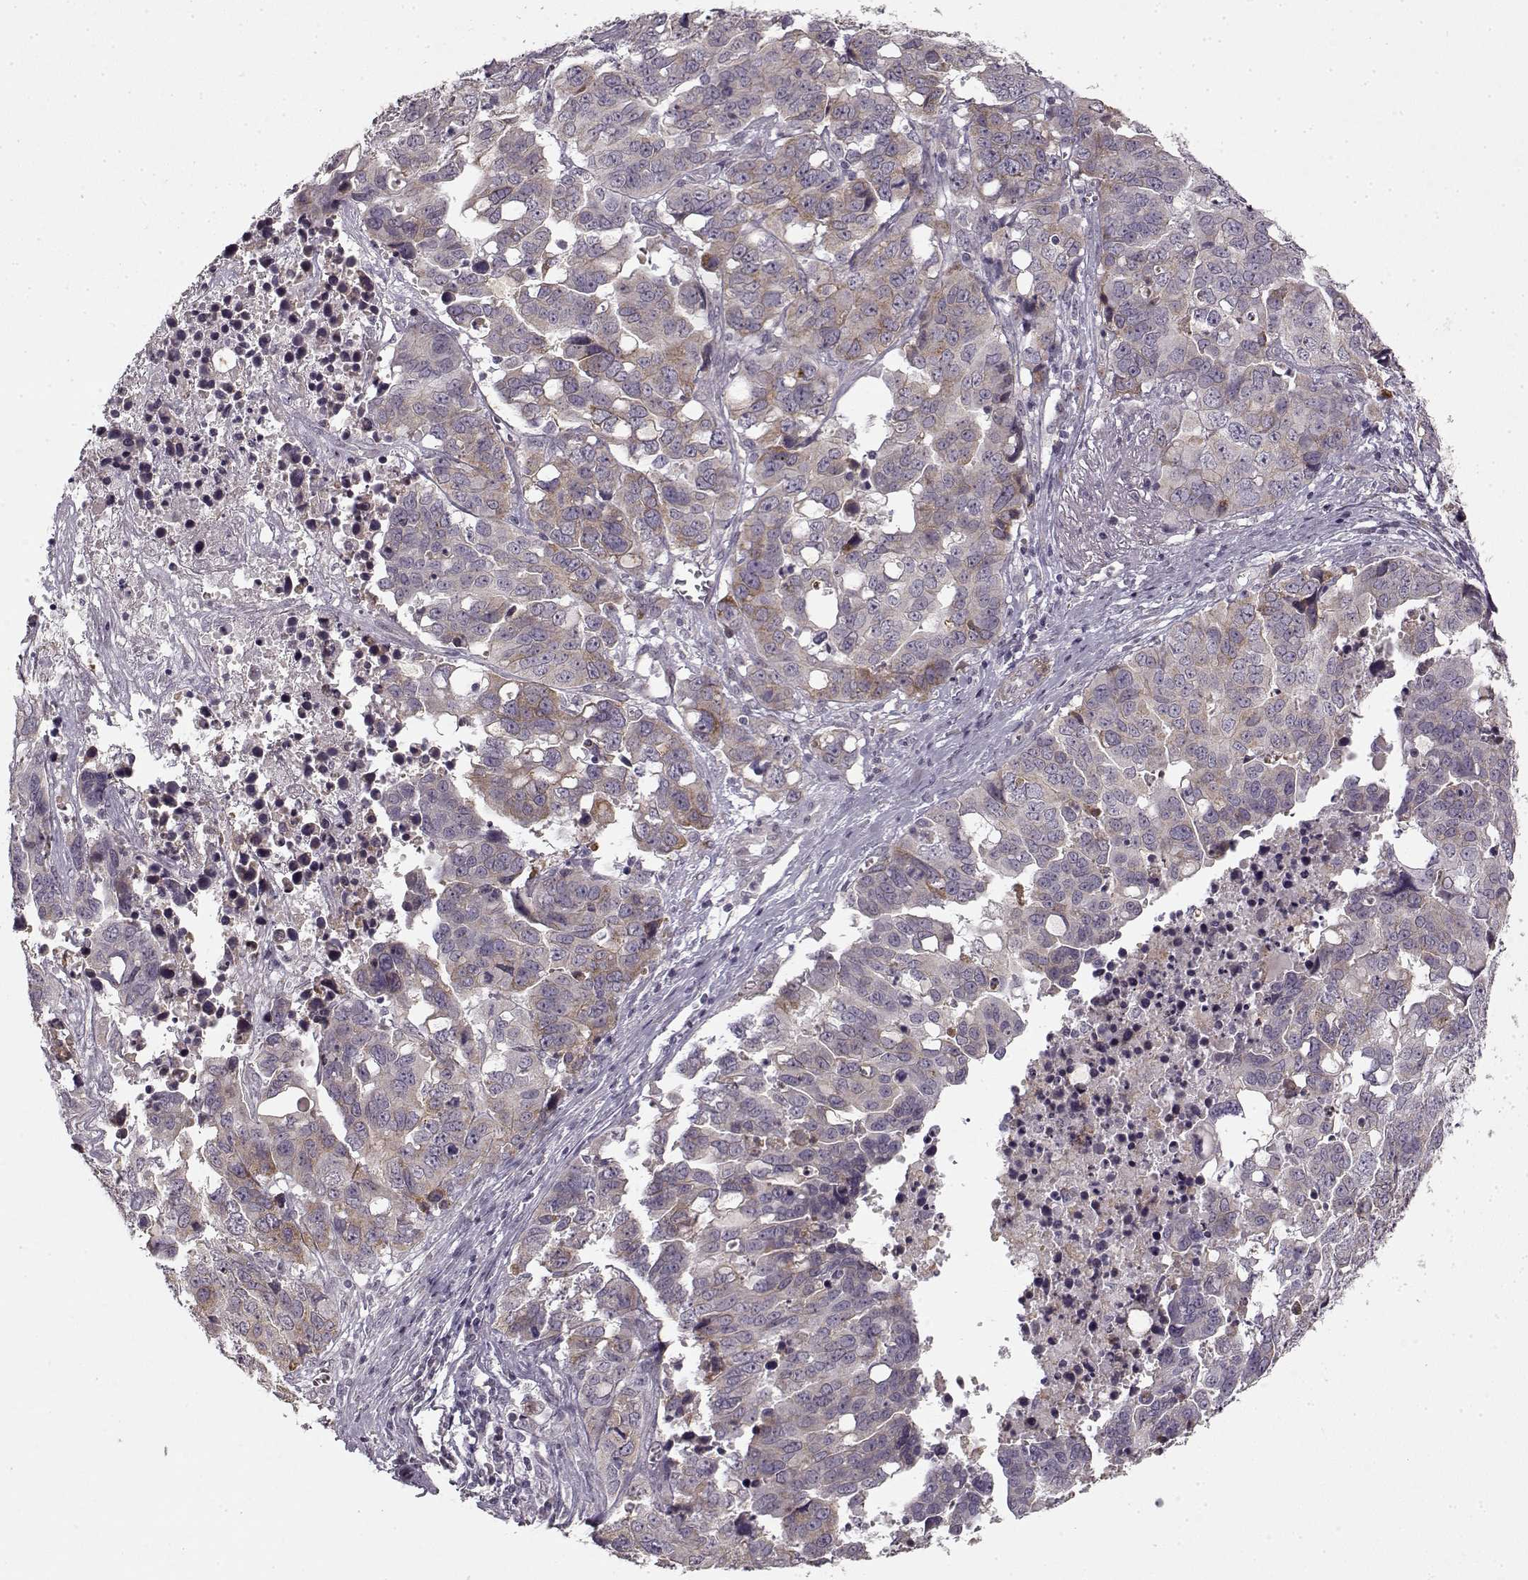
{"staining": {"intensity": "moderate", "quantity": "25%-75%", "location": "cytoplasmic/membranous"}, "tissue": "ovarian cancer", "cell_type": "Tumor cells", "image_type": "cancer", "snomed": [{"axis": "morphology", "description": "Carcinoma, endometroid"}, {"axis": "topography", "description": "Ovary"}], "caption": "Immunohistochemistry image of ovarian cancer (endometroid carcinoma) stained for a protein (brown), which shows medium levels of moderate cytoplasmic/membranous staining in approximately 25%-75% of tumor cells.", "gene": "LAMB2", "patient": {"sex": "female", "age": 78}}